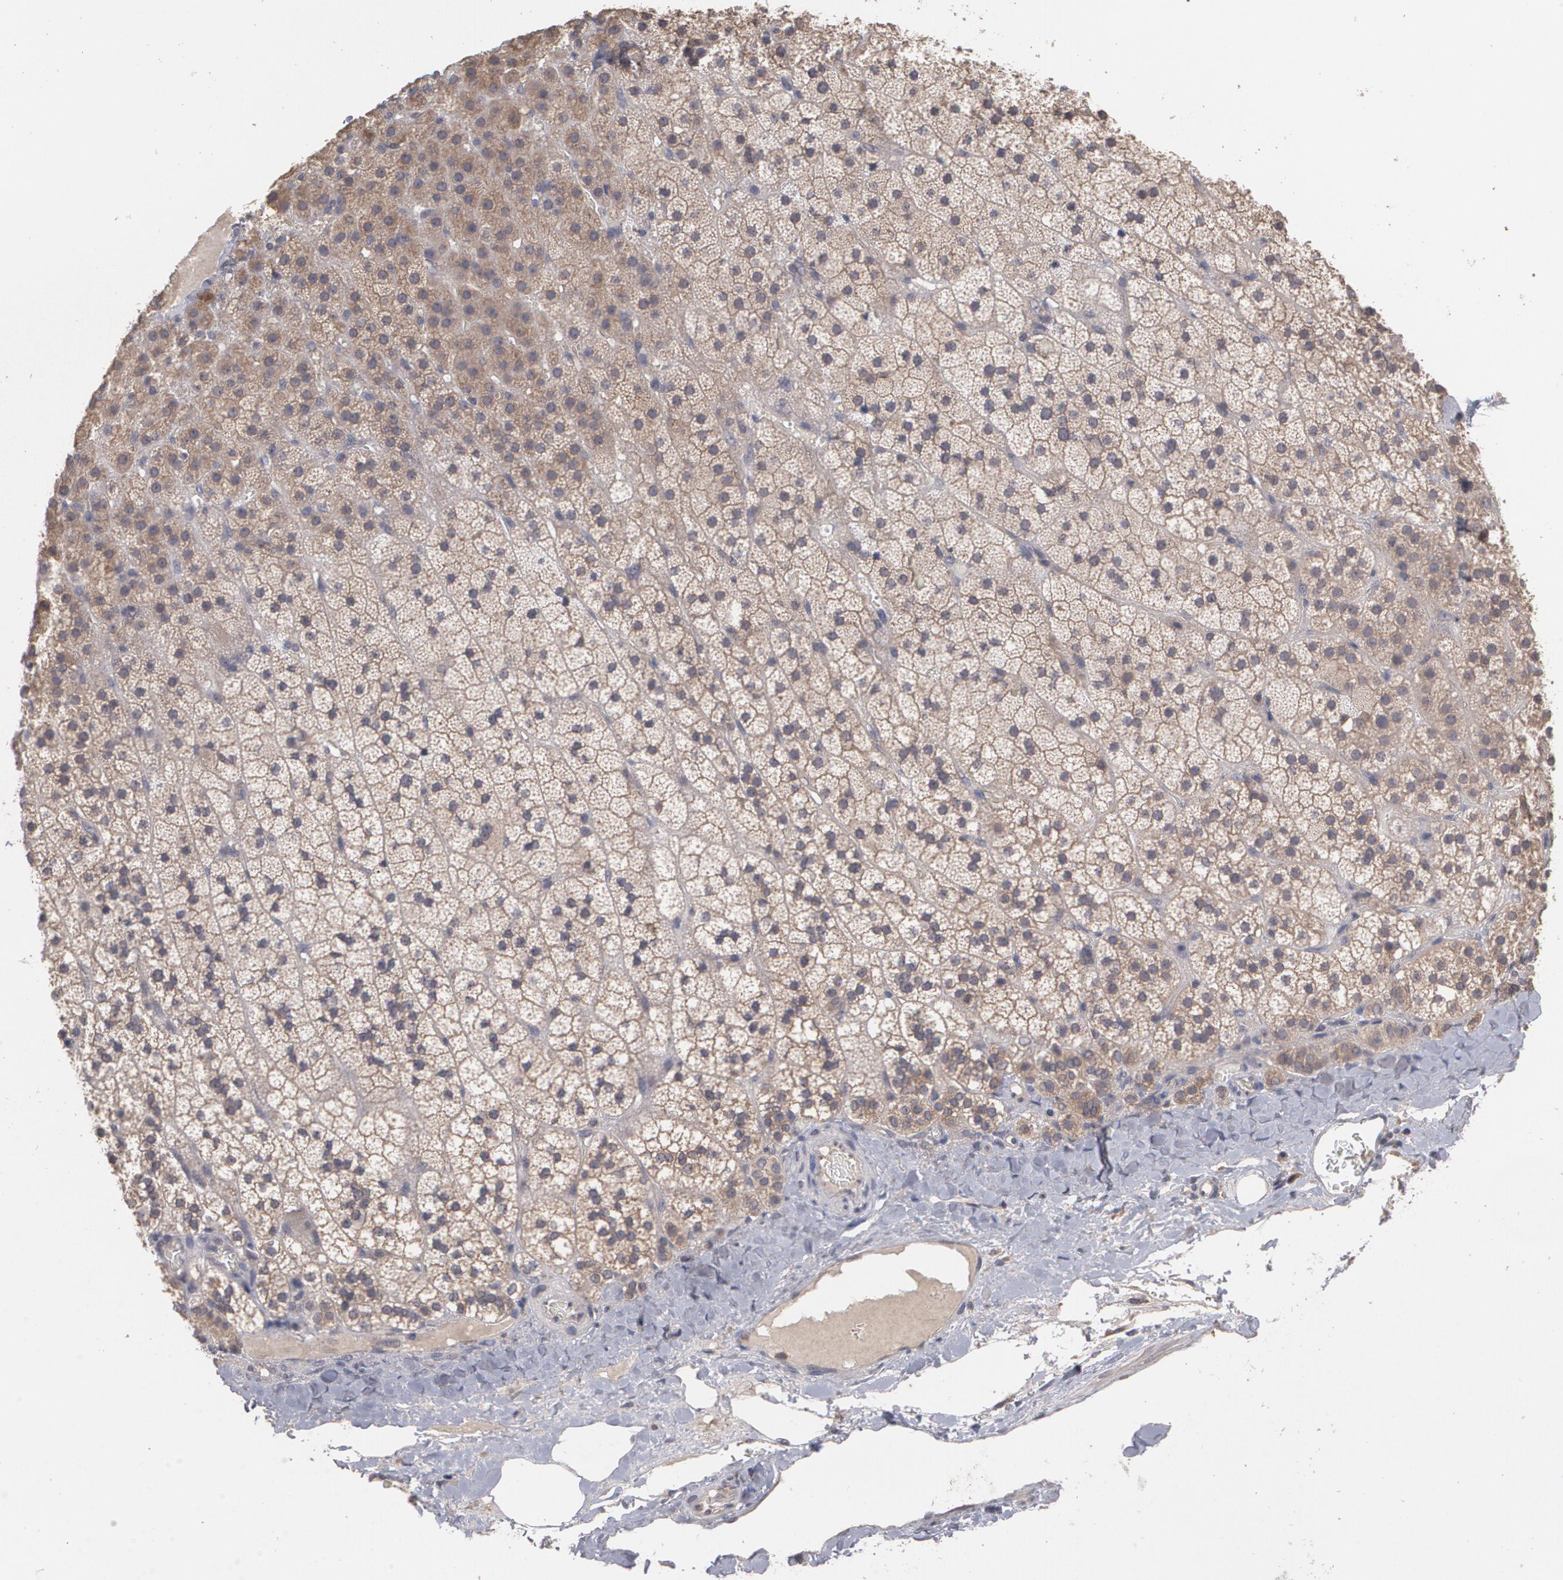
{"staining": {"intensity": "moderate", "quantity": ">75%", "location": "cytoplasmic/membranous"}, "tissue": "adrenal gland", "cell_type": "Glandular cells", "image_type": "normal", "snomed": [{"axis": "morphology", "description": "Normal tissue, NOS"}, {"axis": "topography", "description": "Adrenal gland"}], "caption": "A photomicrograph showing moderate cytoplasmic/membranous expression in about >75% of glandular cells in benign adrenal gland, as visualized by brown immunohistochemical staining.", "gene": "ARF6", "patient": {"sex": "male", "age": 35}}